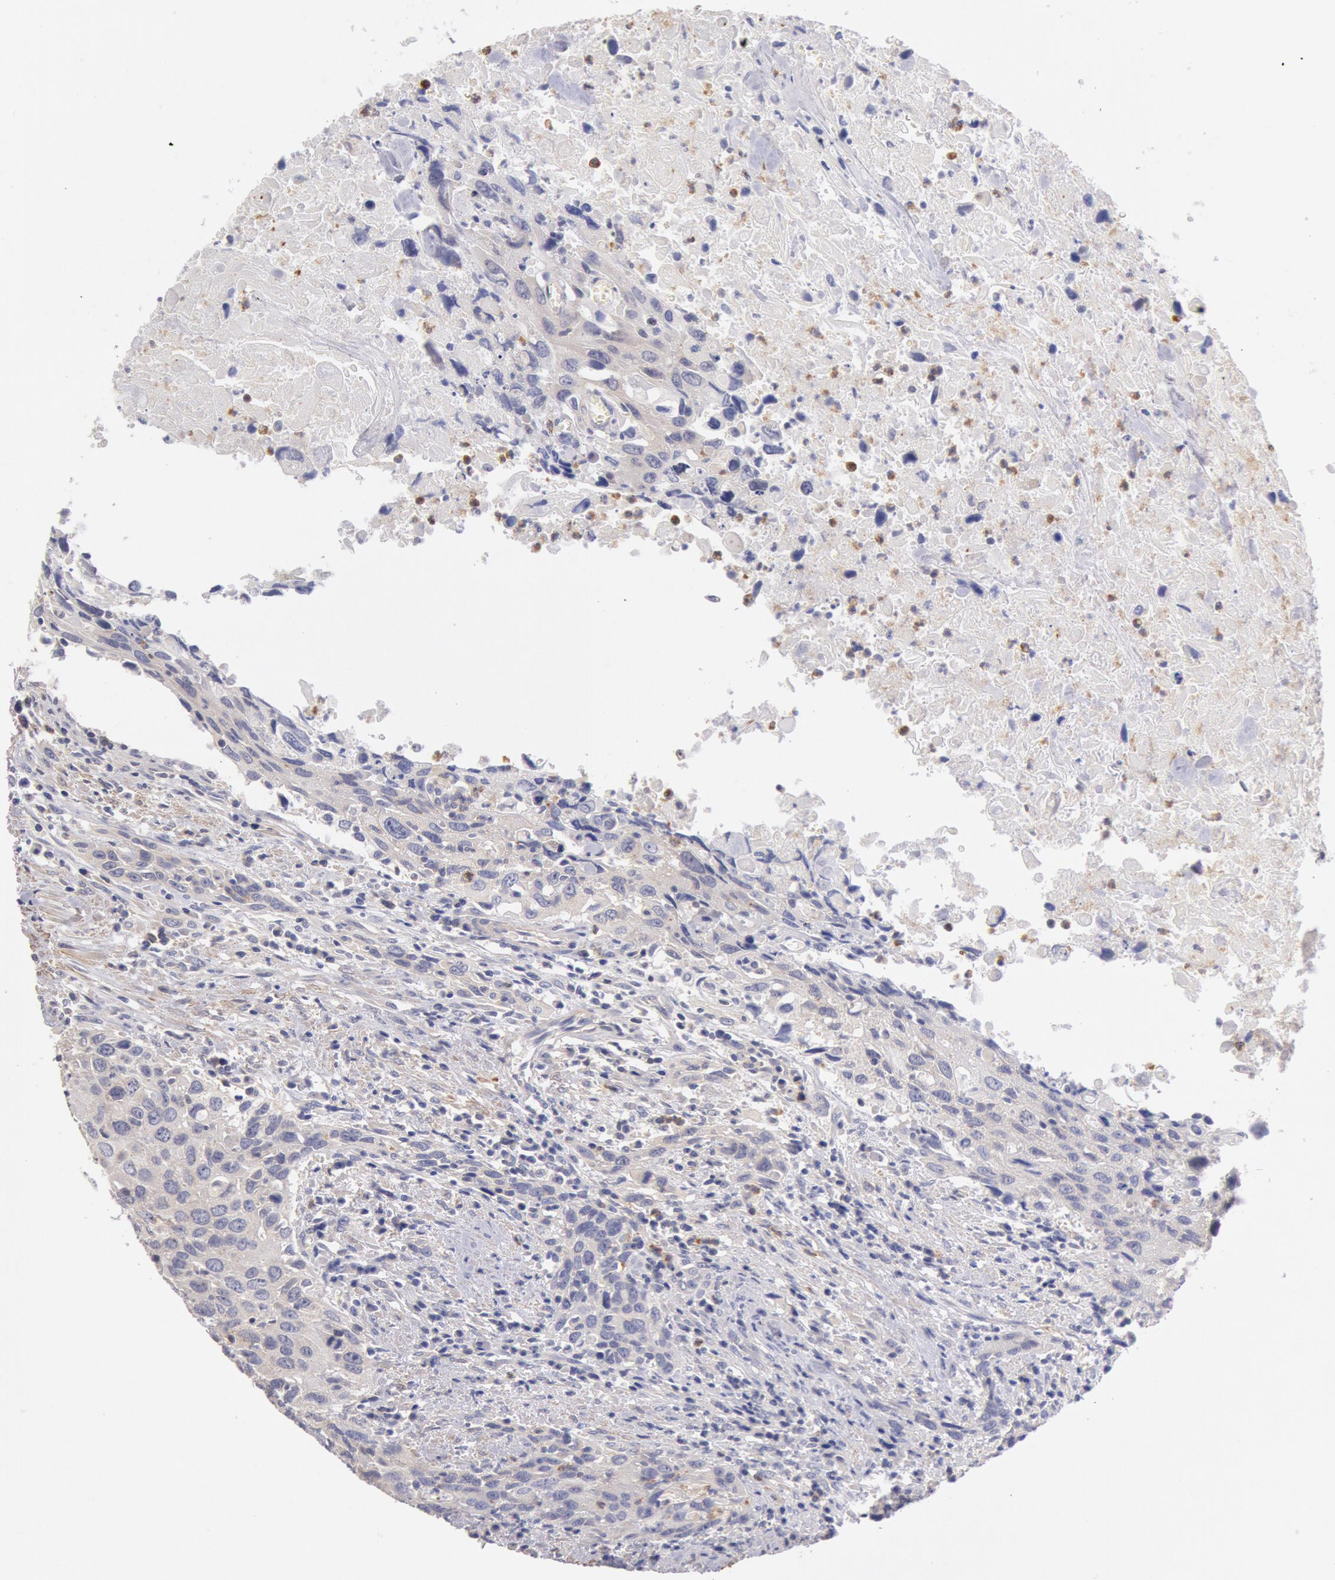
{"staining": {"intensity": "weak", "quantity": "<25%", "location": "cytoplasmic/membranous"}, "tissue": "urothelial cancer", "cell_type": "Tumor cells", "image_type": "cancer", "snomed": [{"axis": "morphology", "description": "Urothelial carcinoma, High grade"}, {"axis": "topography", "description": "Urinary bladder"}], "caption": "High power microscopy image of an IHC micrograph of high-grade urothelial carcinoma, revealing no significant positivity in tumor cells.", "gene": "TMED8", "patient": {"sex": "male", "age": 71}}